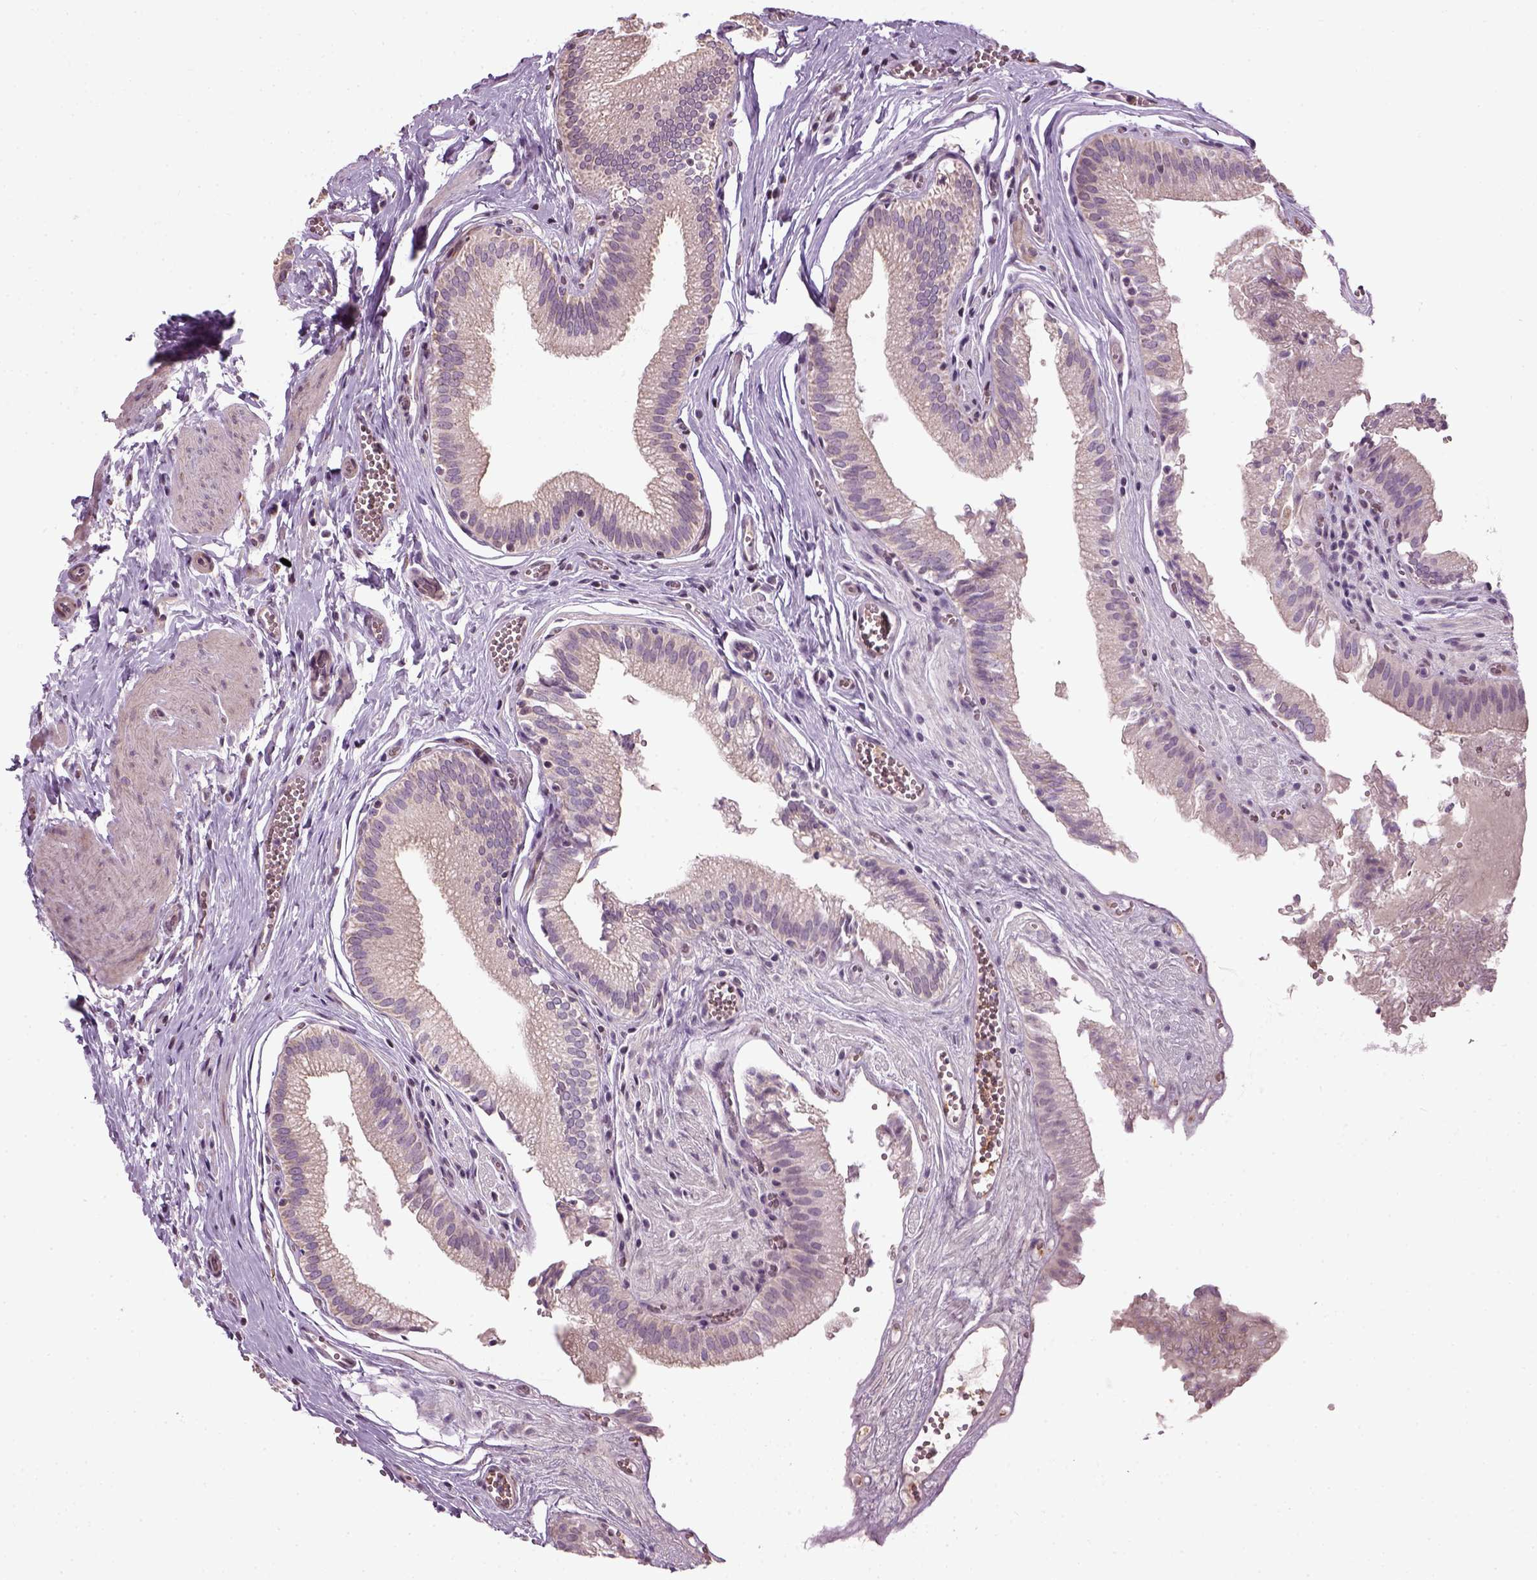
{"staining": {"intensity": "weak", "quantity": "25%-75%", "location": "cytoplasmic/membranous"}, "tissue": "gallbladder", "cell_type": "Glandular cells", "image_type": "normal", "snomed": [{"axis": "morphology", "description": "Normal tissue, NOS"}, {"axis": "topography", "description": "Gallbladder"}, {"axis": "topography", "description": "Peripheral nerve tissue"}], "caption": "The image shows immunohistochemical staining of normal gallbladder. There is weak cytoplasmic/membranous staining is seen in about 25%-75% of glandular cells.", "gene": "XK", "patient": {"sex": "male", "age": 17}}